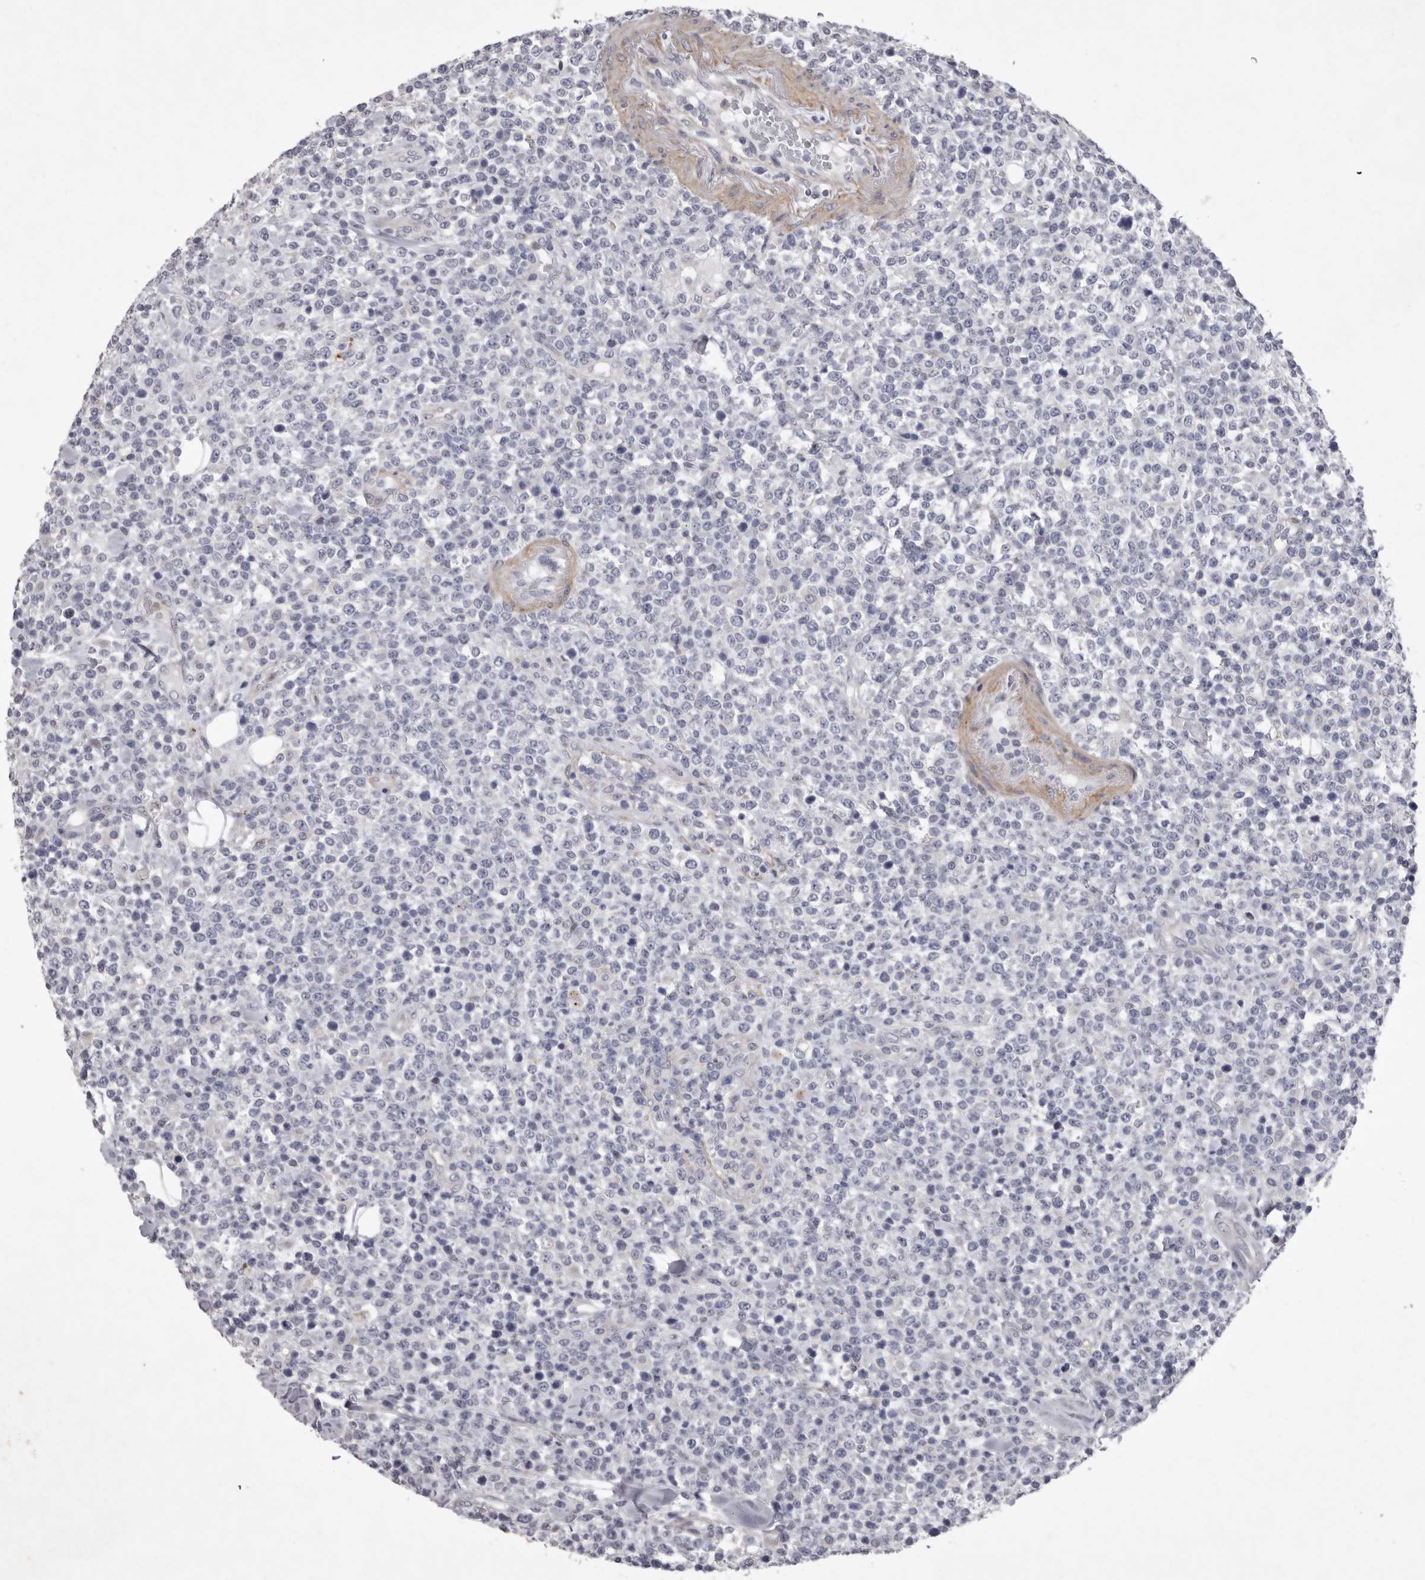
{"staining": {"intensity": "negative", "quantity": "none", "location": "none"}, "tissue": "lymphoma", "cell_type": "Tumor cells", "image_type": "cancer", "snomed": [{"axis": "morphology", "description": "Malignant lymphoma, non-Hodgkin's type, High grade"}, {"axis": "topography", "description": "Colon"}], "caption": "IHC histopathology image of high-grade malignant lymphoma, non-Hodgkin's type stained for a protein (brown), which shows no staining in tumor cells.", "gene": "NKAIN4", "patient": {"sex": "female", "age": 53}}